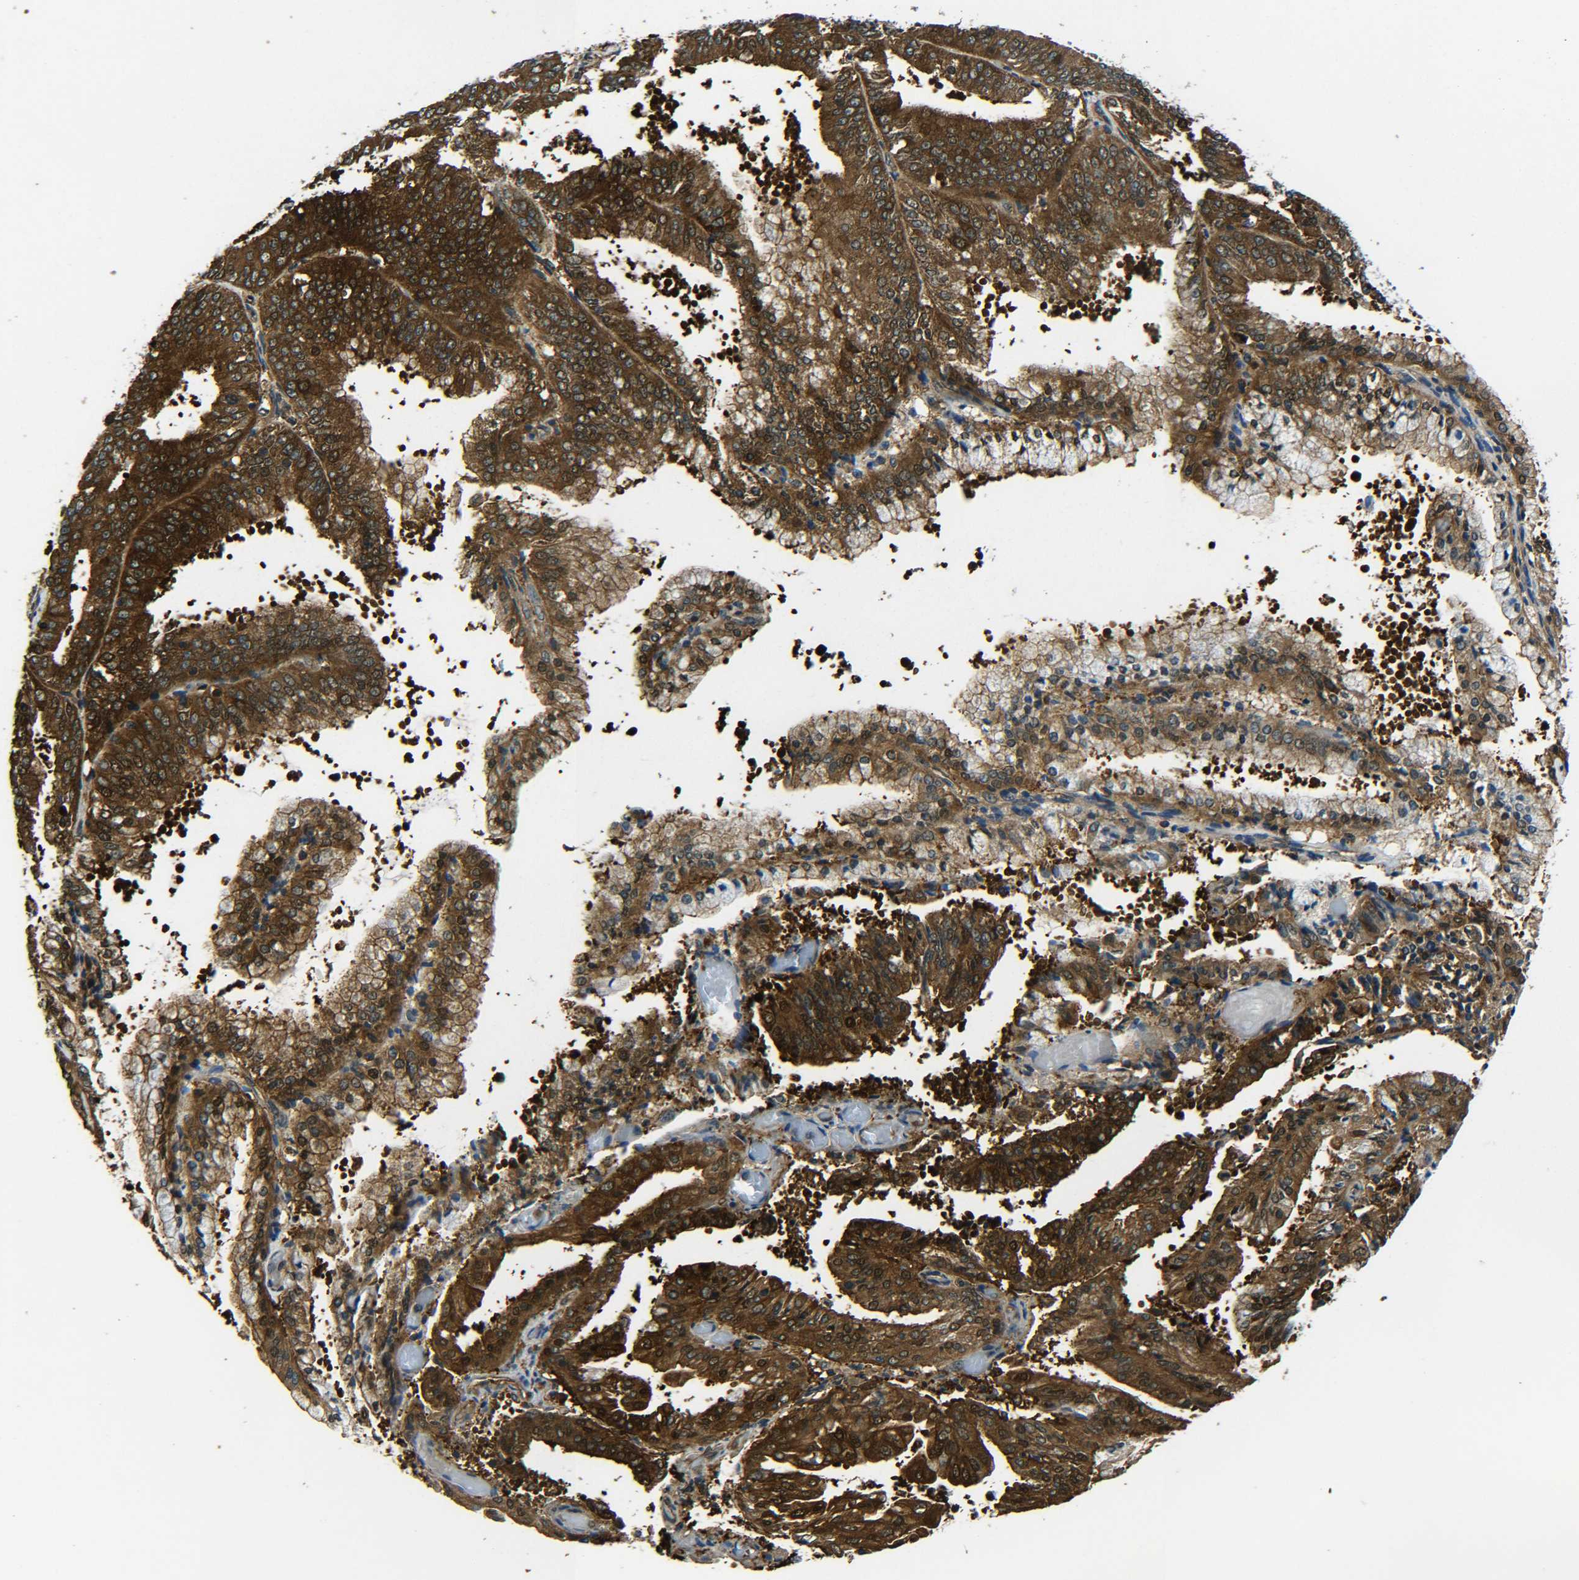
{"staining": {"intensity": "strong", "quantity": ">75%", "location": "cytoplasmic/membranous,nuclear"}, "tissue": "endometrial cancer", "cell_type": "Tumor cells", "image_type": "cancer", "snomed": [{"axis": "morphology", "description": "Adenocarcinoma, NOS"}, {"axis": "topography", "description": "Endometrium"}], "caption": "This micrograph displays adenocarcinoma (endometrial) stained with immunohistochemistry to label a protein in brown. The cytoplasmic/membranous and nuclear of tumor cells show strong positivity for the protein. Nuclei are counter-stained blue.", "gene": "PREB", "patient": {"sex": "female", "age": 63}}